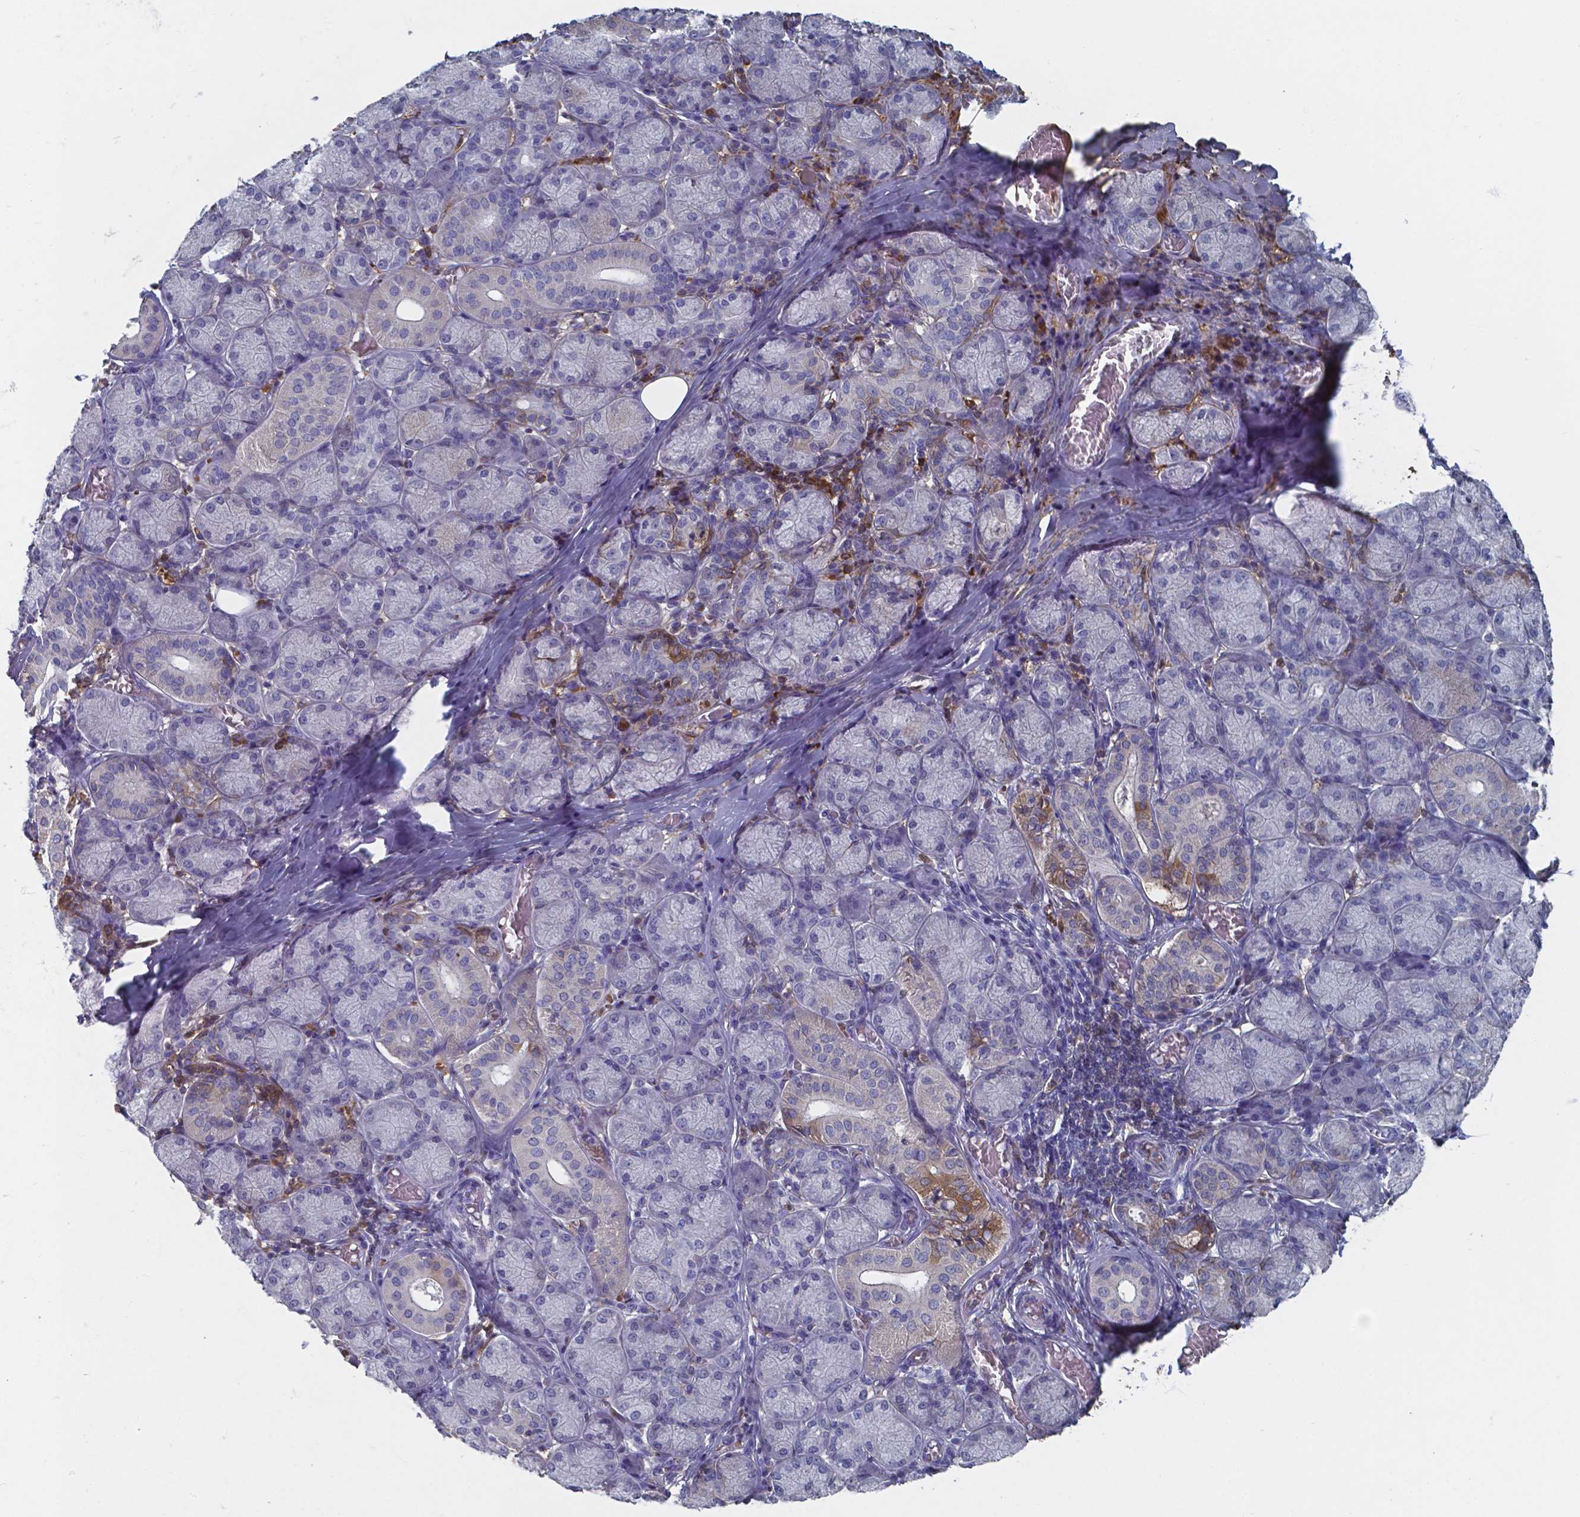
{"staining": {"intensity": "negative", "quantity": "none", "location": "none"}, "tissue": "salivary gland", "cell_type": "Glandular cells", "image_type": "normal", "snomed": [{"axis": "morphology", "description": "Normal tissue, NOS"}, {"axis": "topography", "description": "Salivary gland"}, {"axis": "topography", "description": "Peripheral nerve tissue"}], "caption": "Immunohistochemical staining of benign salivary gland shows no significant staining in glandular cells.", "gene": "BTBD17", "patient": {"sex": "female", "age": 24}}